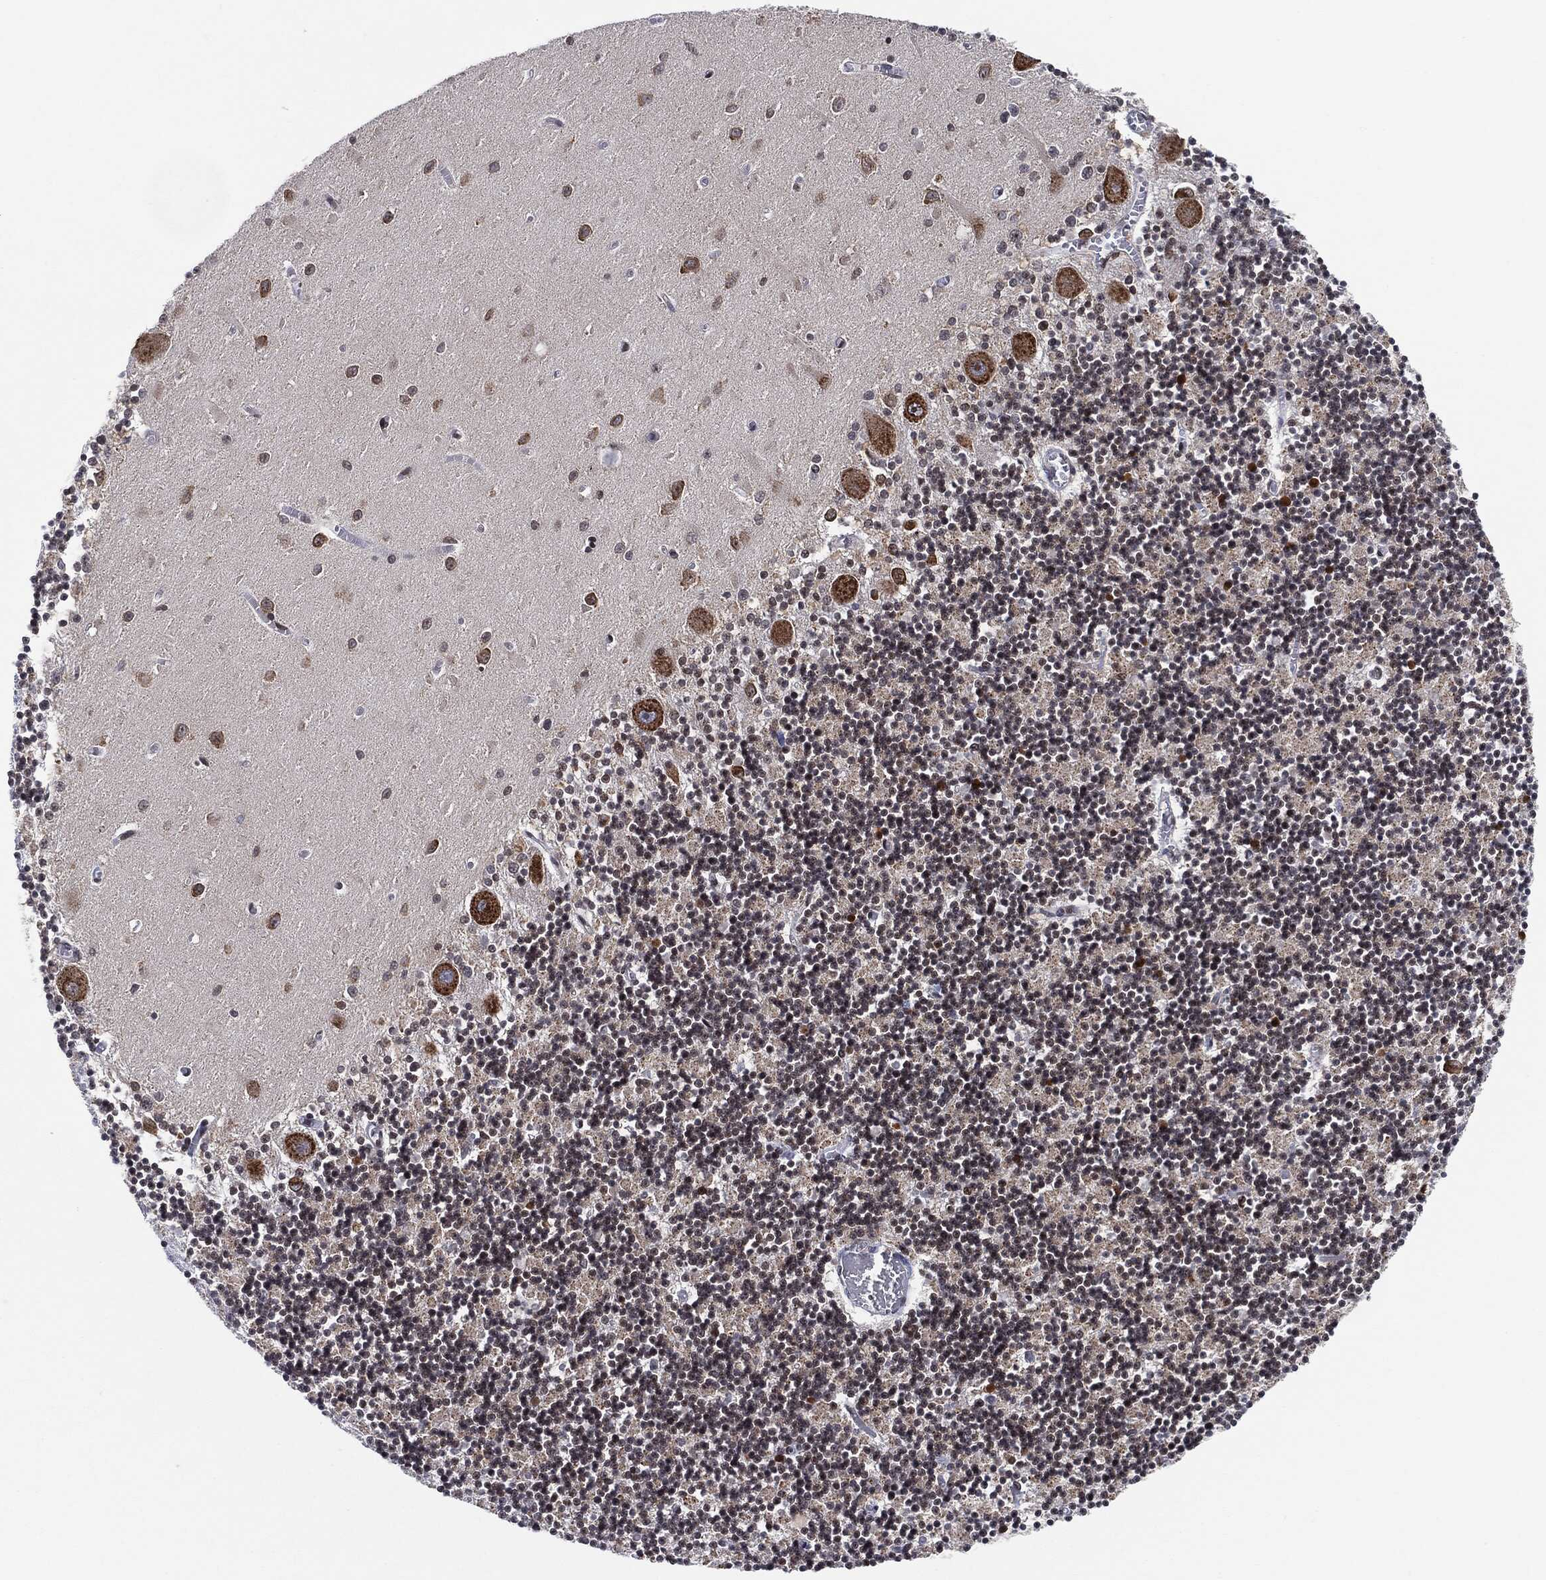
{"staining": {"intensity": "negative", "quantity": "none", "location": "none"}, "tissue": "cerebellum", "cell_type": "Cells in granular layer", "image_type": "normal", "snomed": [{"axis": "morphology", "description": "Normal tissue, NOS"}, {"axis": "topography", "description": "Cerebellum"}], "caption": "A high-resolution image shows immunohistochemistry staining of normal cerebellum, which reveals no significant expression in cells in granular layer.", "gene": "EIF2S2", "patient": {"sex": "female", "age": 64}}